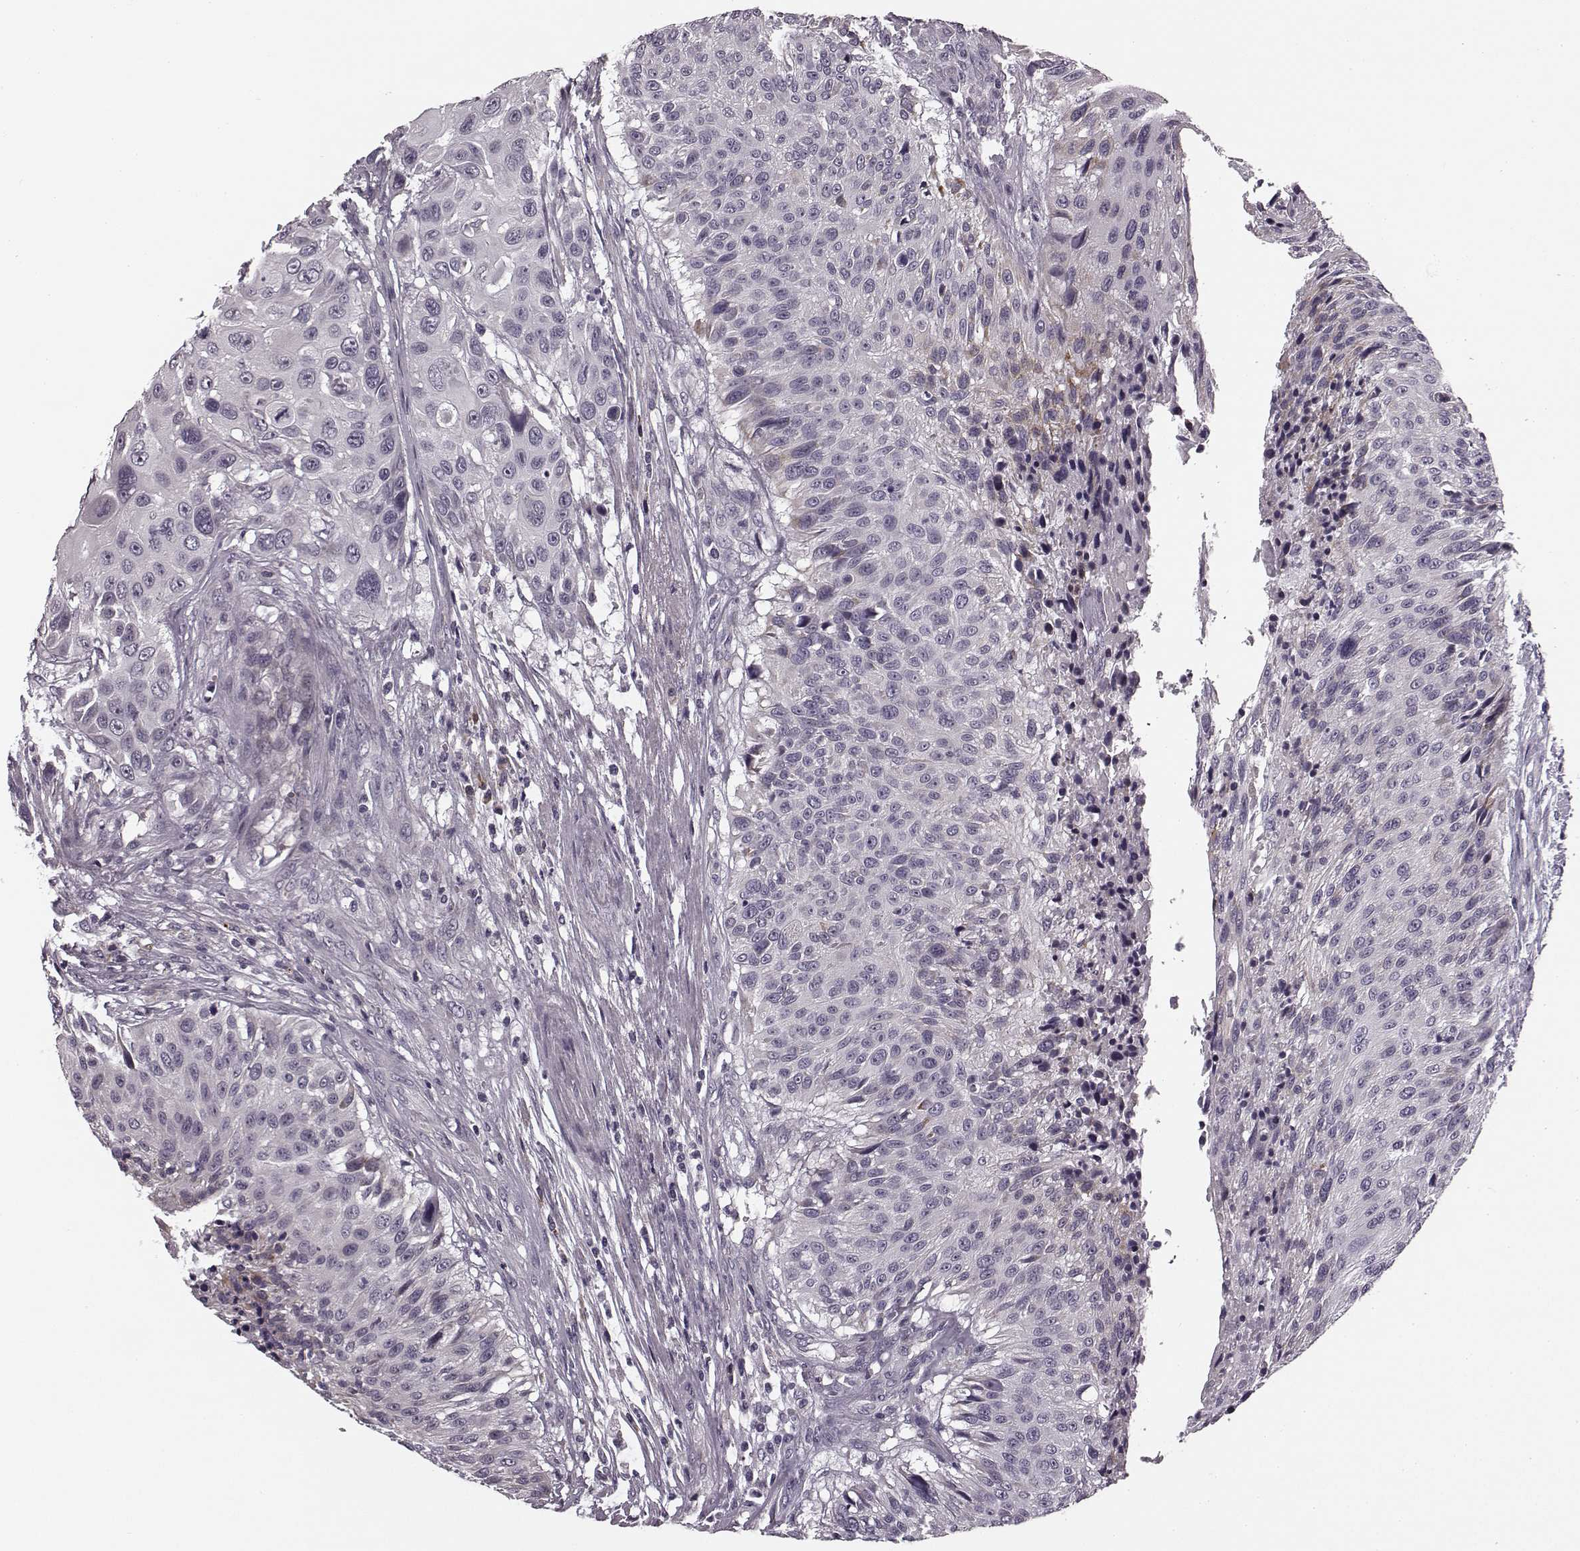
{"staining": {"intensity": "negative", "quantity": "none", "location": "none"}, "tissue": "urothelial cancer", "cell_type": "Tumor cells", "image_type": "cancer", "snomed": [{"axis": "morphology", "description": "Urothelial carcinoma, NOS"}, {"axis": "topography", "description": "Urinary bladder"}], "caption": "Tumor cells are negative for brown protein staining in urothelial cancer. (Immunohistochemistry, brightfield microscopy, high magnification).", "gene": "FAM234B", "patient": {"sex": "male", "age": 55}}